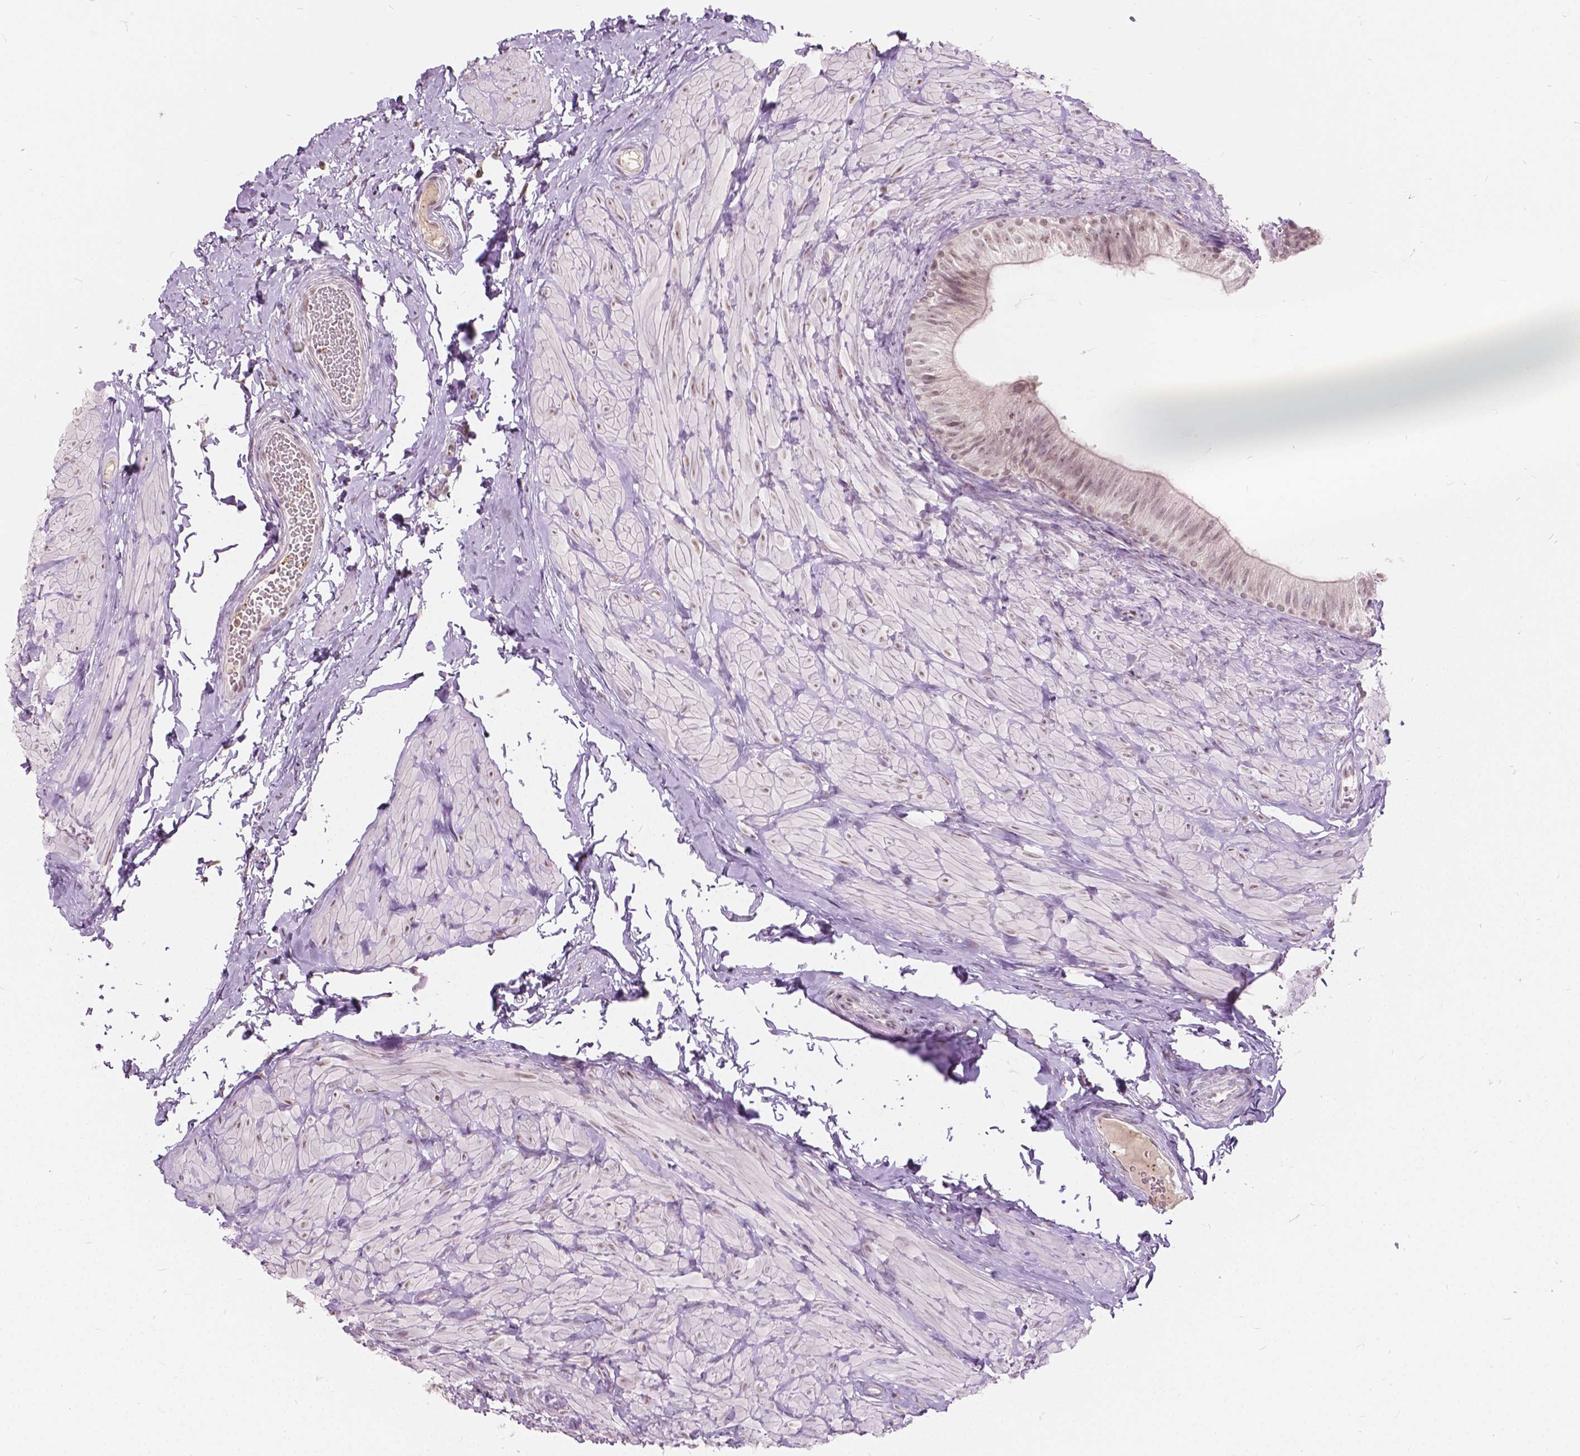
{"staining": {"intensity": "weak", "quantity": "25%-75%", "location": "nuclear"}, "tissue": "epididymis", "cell_type": "Glandular cells", "image_type": "normal", "snomed": [{"axis": "morphology", "description": "Normal tissue, NOS"}, {"axis": "topography", "description": "Epididymis, spermatic cord, NOS"}, {"axis": "topography", "description": "Epididymis"}, {"axis": "topography", "description": "Peripheral nerve tissue"}], "caption": "Approximately 25%-75% of glandular cells in normal epididymis show weak nuclear protein positivity as visualized by brown immunohistochemical staining.", "gene": "DLX6", "patient": {"sex": "male", "age": 29}}